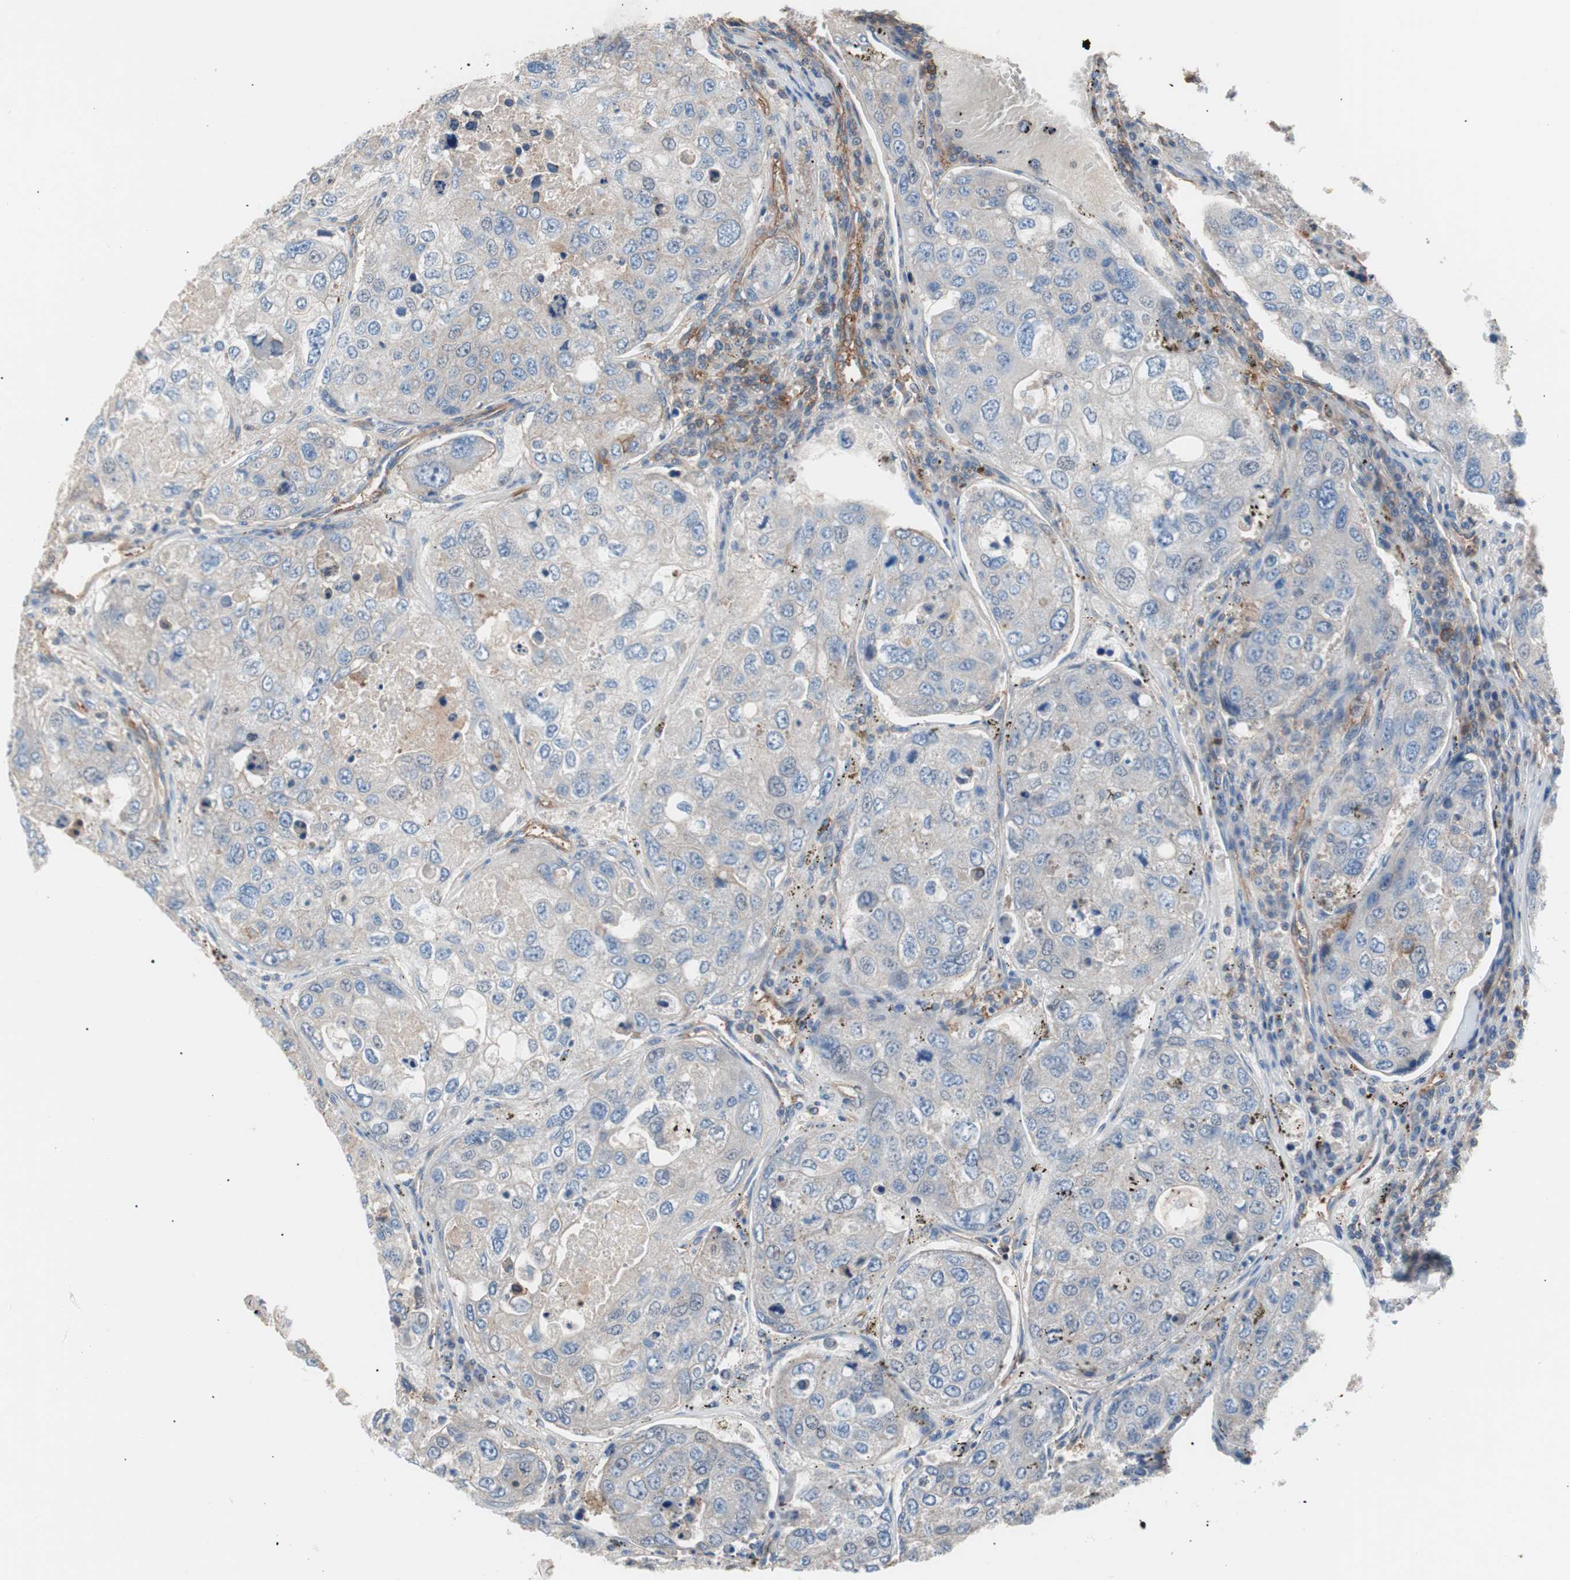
{"staining": {"intensity": "weak", "quantity": "25%-75%", "location": "cytoplasmic/membranous"}, "tissue": "urothelial cancer", "cell_type": "Tumor cells", "image_type": "cancer", "snomed": [{"axis": "morphology", "description": "Urothelial carcinoma, High grade"}, {"axis": "topography", "description": "Lymph node"}, {"axis": "topography", "description": "Urinary bladder"}], "caption": "Immunohistochemistry (IHC) histopathology image of neoplastic tissue: high-grade urothelial carcinoma stained using IHC exhibits low levels of weak protein expression localized specifically in the cytoplasmic/membranous of tumor cells, appearing as a cytoplasmic/membranous brown color.", "gene": "GPR160", "patient": {"sex": "male", "age": 51}}